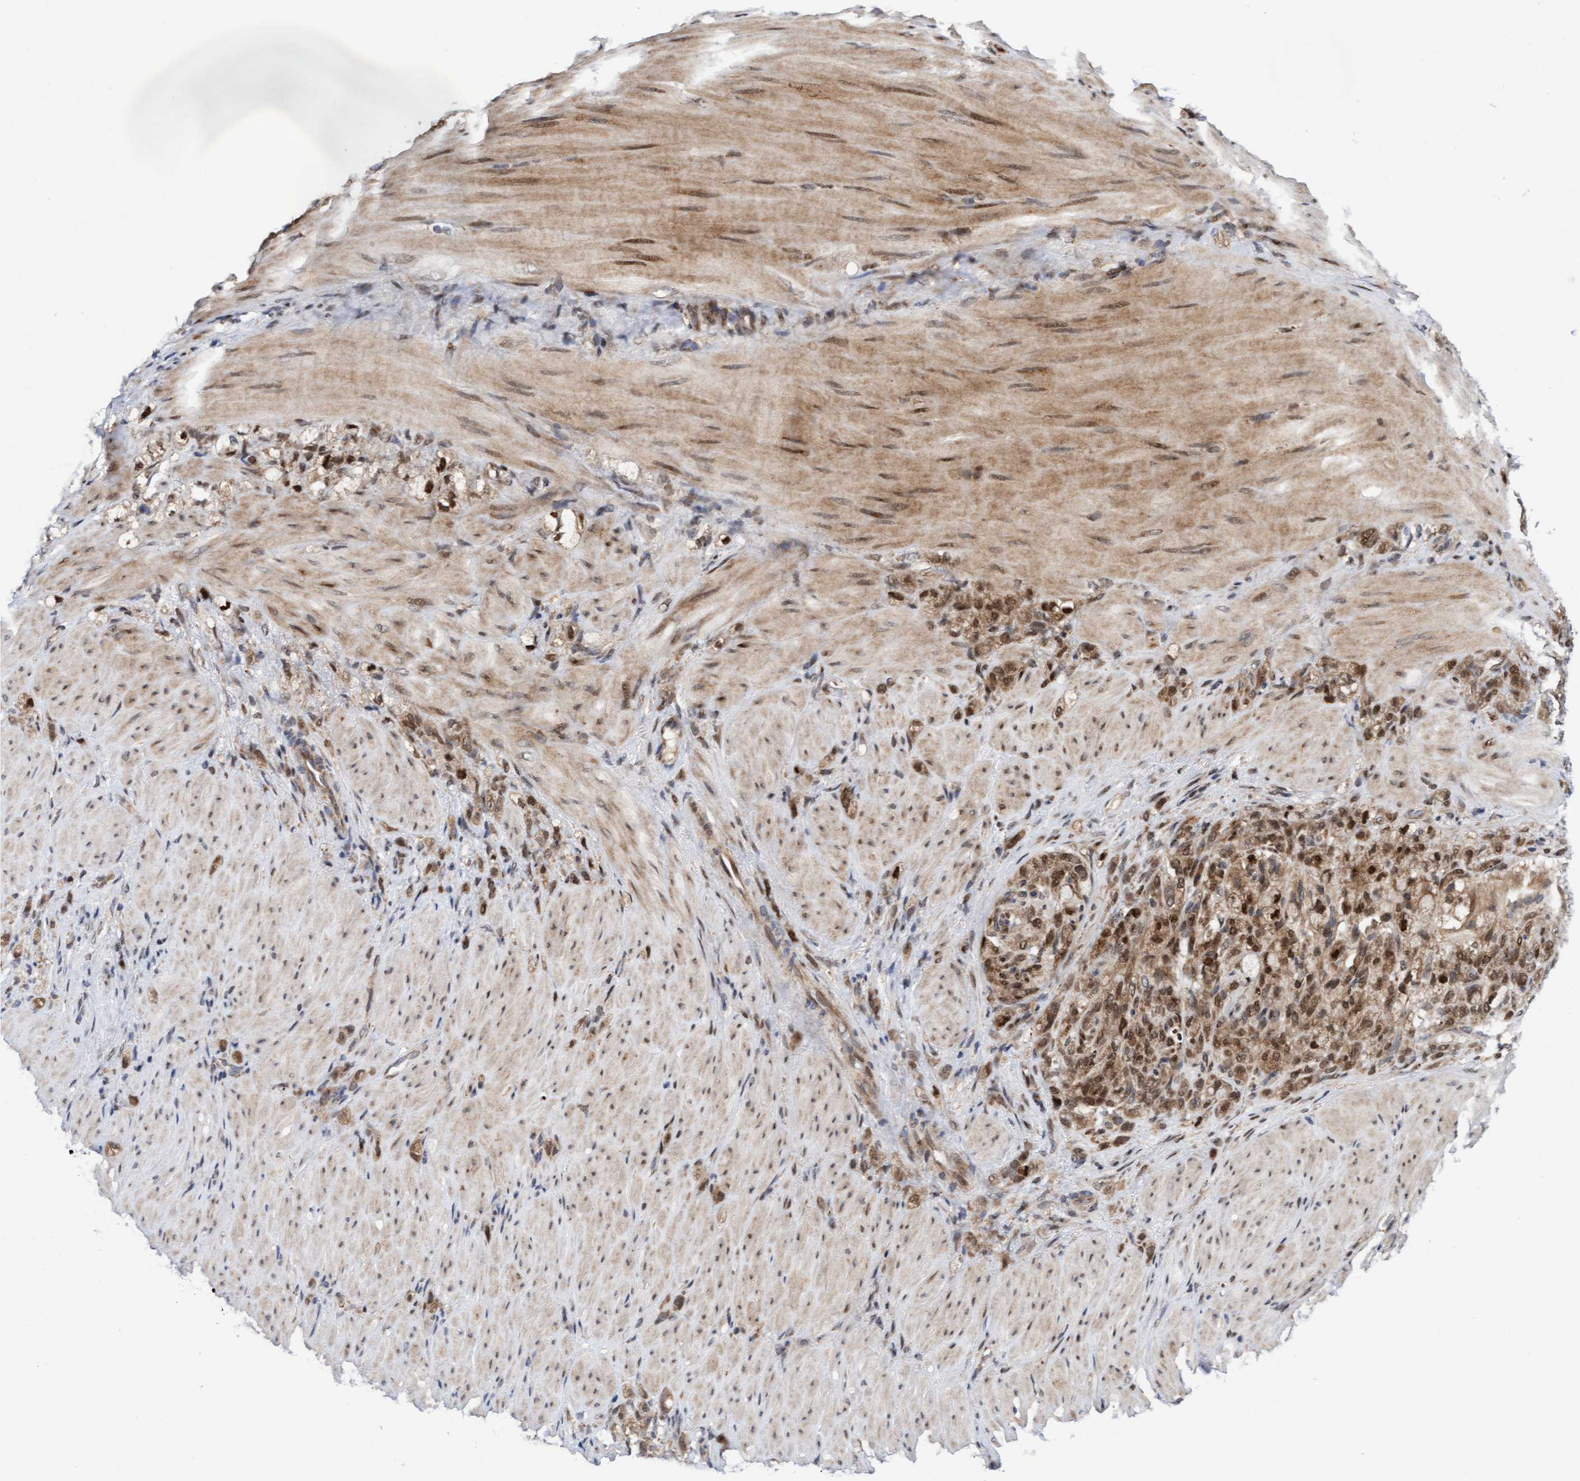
{"staining": {"intensity": "moderate", "quantity": ">75%", "location": "cytoplasmic/membranous,nuclear"}, "tissue": "stomach cancer", "cell_type": "Tumor cells", "image_type": "cancer", "snomed": [{"axis": "morphology", "description": "Normal tissue, NOS"}, {"axis": "morphology", "description": "Adenocarcinoma, NOS"}, {"axis": "topography", "description": "Stomach"}], "caption": "Immunohistochemical staining of human stomach cancer (adenocarcinoma) shows medium levels of moderate cytoplasmic/membranous and nuclear staining in approximately >75% of tumor cells. (DAB = brown stain, brightfield microscopy at high magnification).", "gene": "TANC2", "patient": {"sex": "male", "age": 82}}